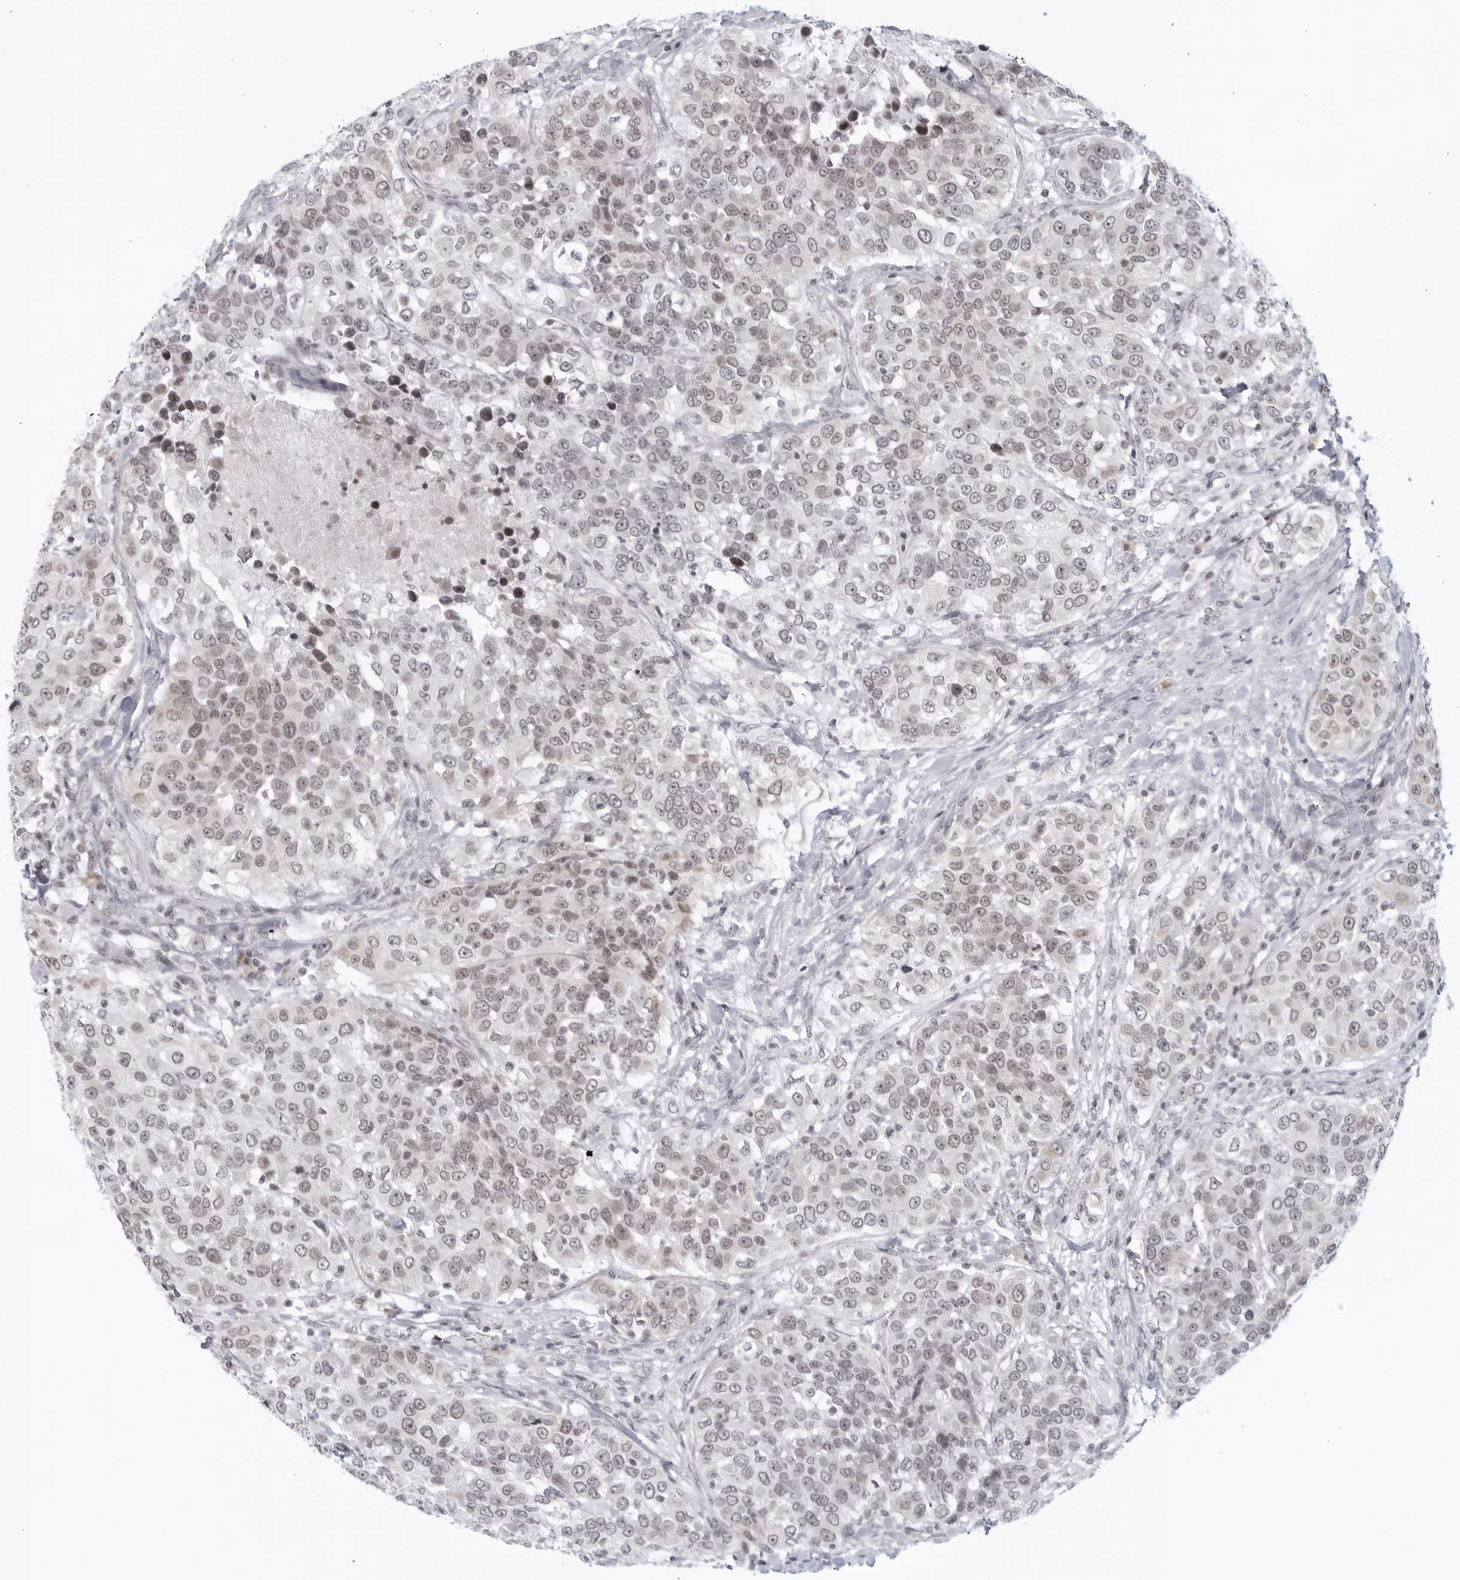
{"staining": {"intensity": "negative", "quantity": "none", "location": "none"}, "tissue": "urothelial cancer", "cell_type": "Tumor cells", "image_type": "cancer", "snomed": [{"axis": "morphology", "description": "Urothelial carcinoma, High grade"}, {"axis": "topography", "description": "Urinary bladder"}], "caption": "Tumor cells are negative for protein expression in human urothelial carcinoma (high-grade).", "gene": "RAB11FIP3", "patient": {"sex": "female", "age": 80}}